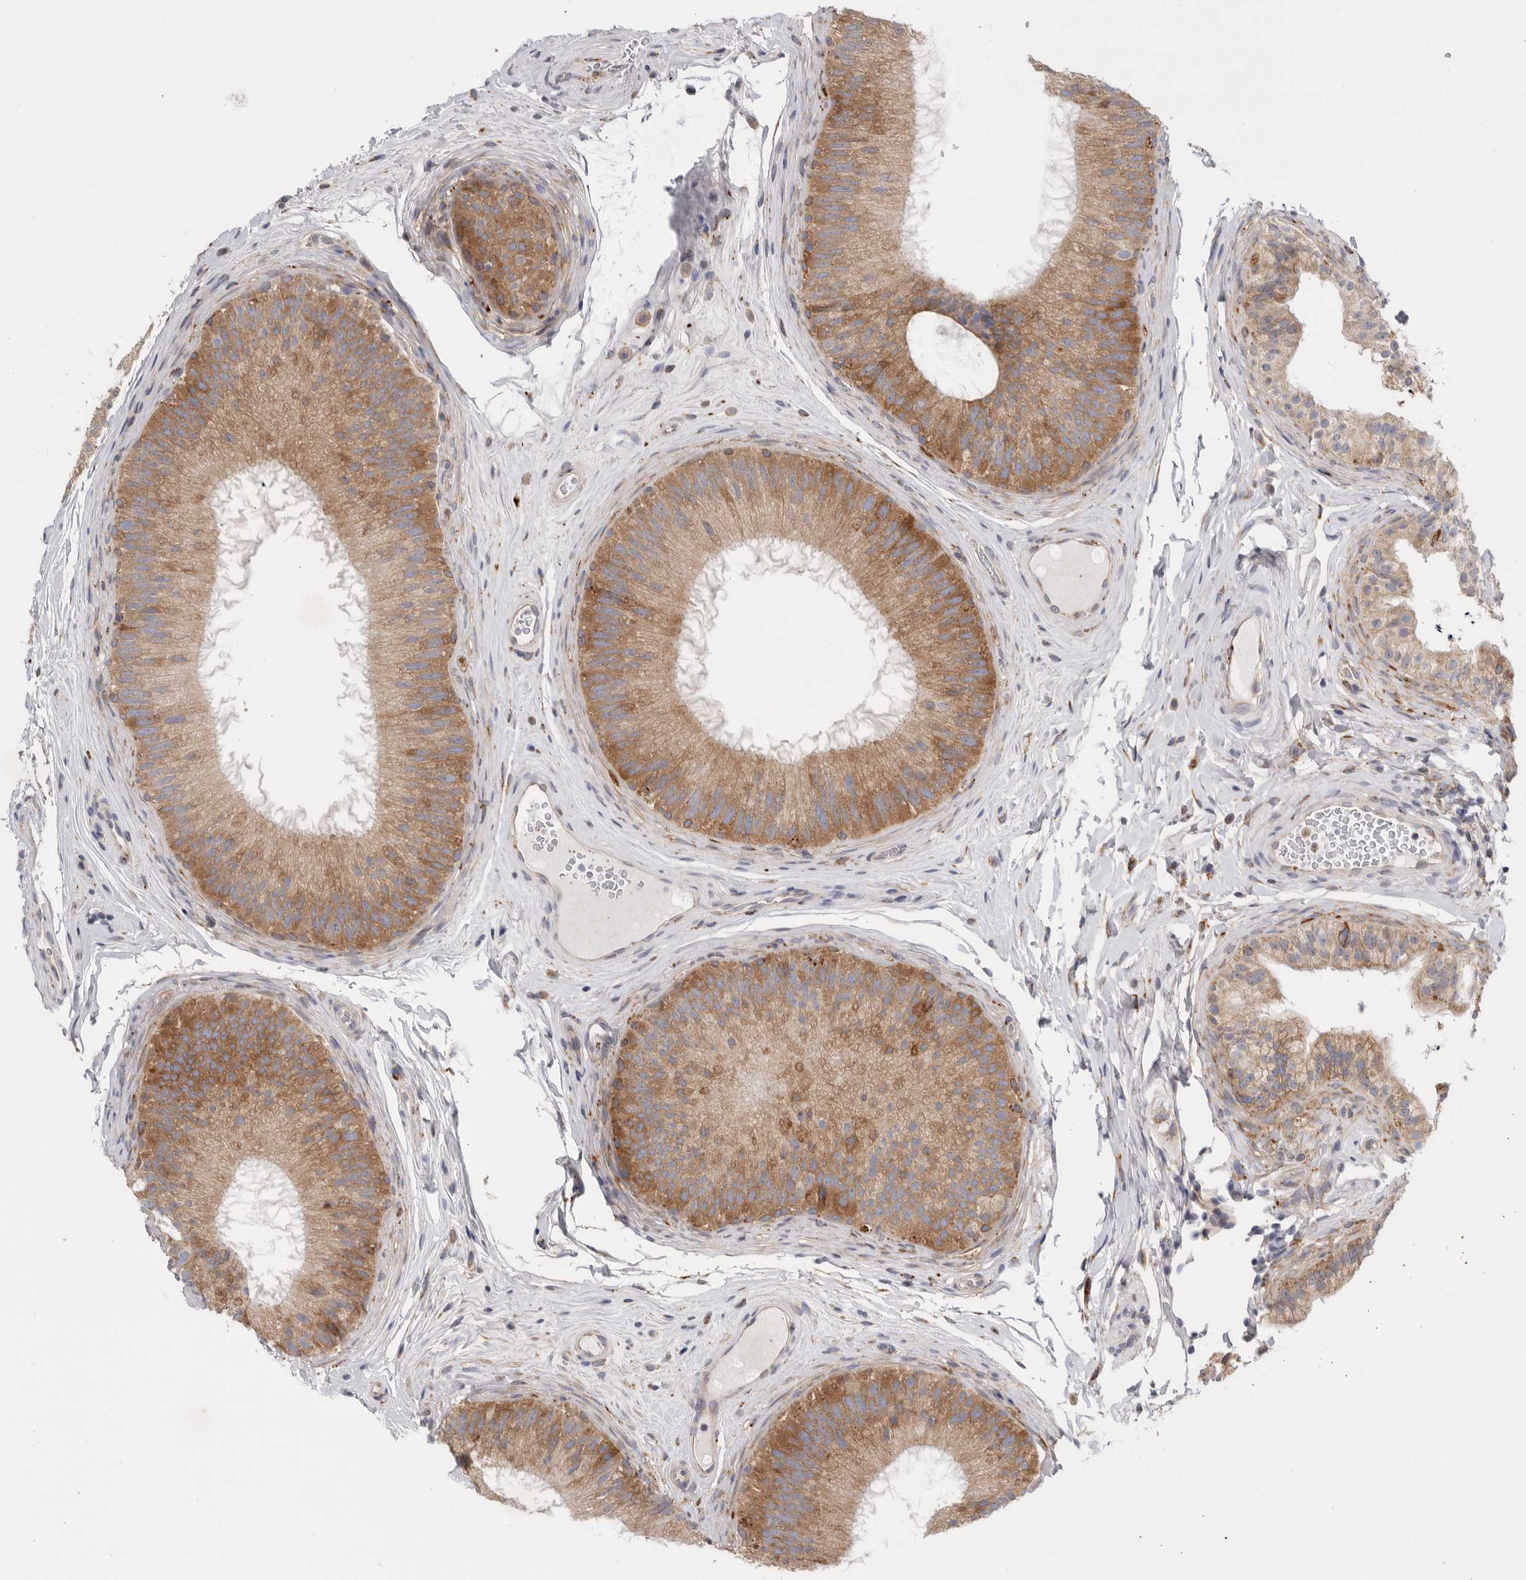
{"staining": {"intensity": "moderate", "quantity": ">75%", "location": "cytoplasmic/membranous"}, "tissue": "epididymis", "cell_type": "Glandular cells", "image_type": "normal", "snomed": [{"axis": "morphology", "description": "Normal tissue, NOS"}, {"axis": "topography", "description": "Epididymis"}], "caption": "The photomicrograph displays immunohistochemical staining of benign epididymis. There is moderate cytoplasmic/membranous expression is seen in approximately >75% of glandular cells. The staining was performed using DAB (3,3'-diaminobenzidine), with brown indicating positive protein expression. Nuclei are stained blue with hematoxylin.", "gene": "GANAB", "patient": {"sex": "male", "age": 45}}